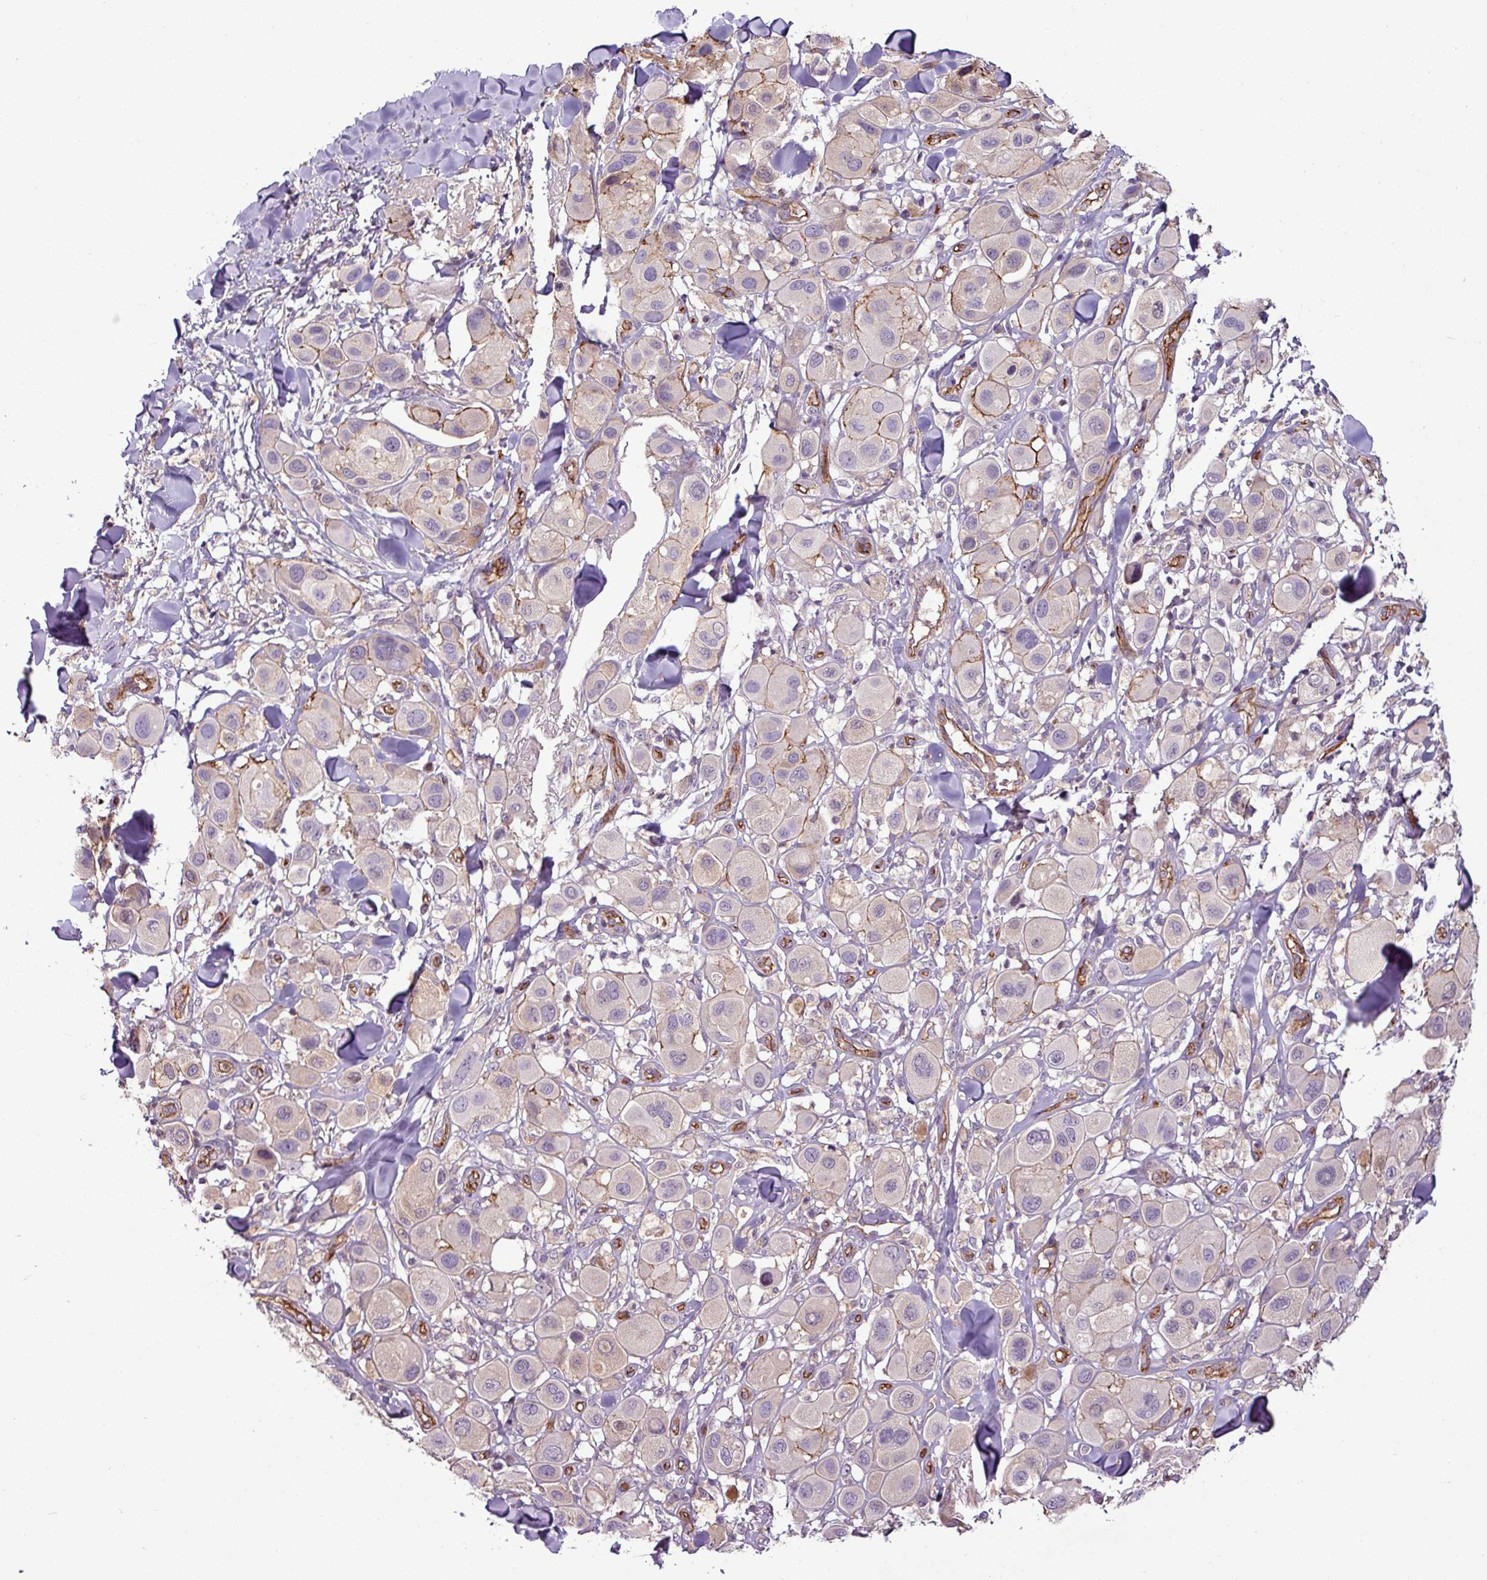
{"staining": {"intensity": "weak", "quantity": "<25%", "location": "cytoplasmic/membranous"}, "tissue": "melanoma", "cell_type": "Tumor cells", "image_type": "cancer", "snomed": [{"axis": "morphology", "description": "Malignant melanoma, Metastatic site"}, {"axis": "topography", "description": "Skin"}], "caption": "Malignant melanoma (metastatic site) was stained to show a protein in brown. There is no significant positivity in tumor cells.", "gene": "ZNF106", "patient": {"sex": "male", "age": 41}}